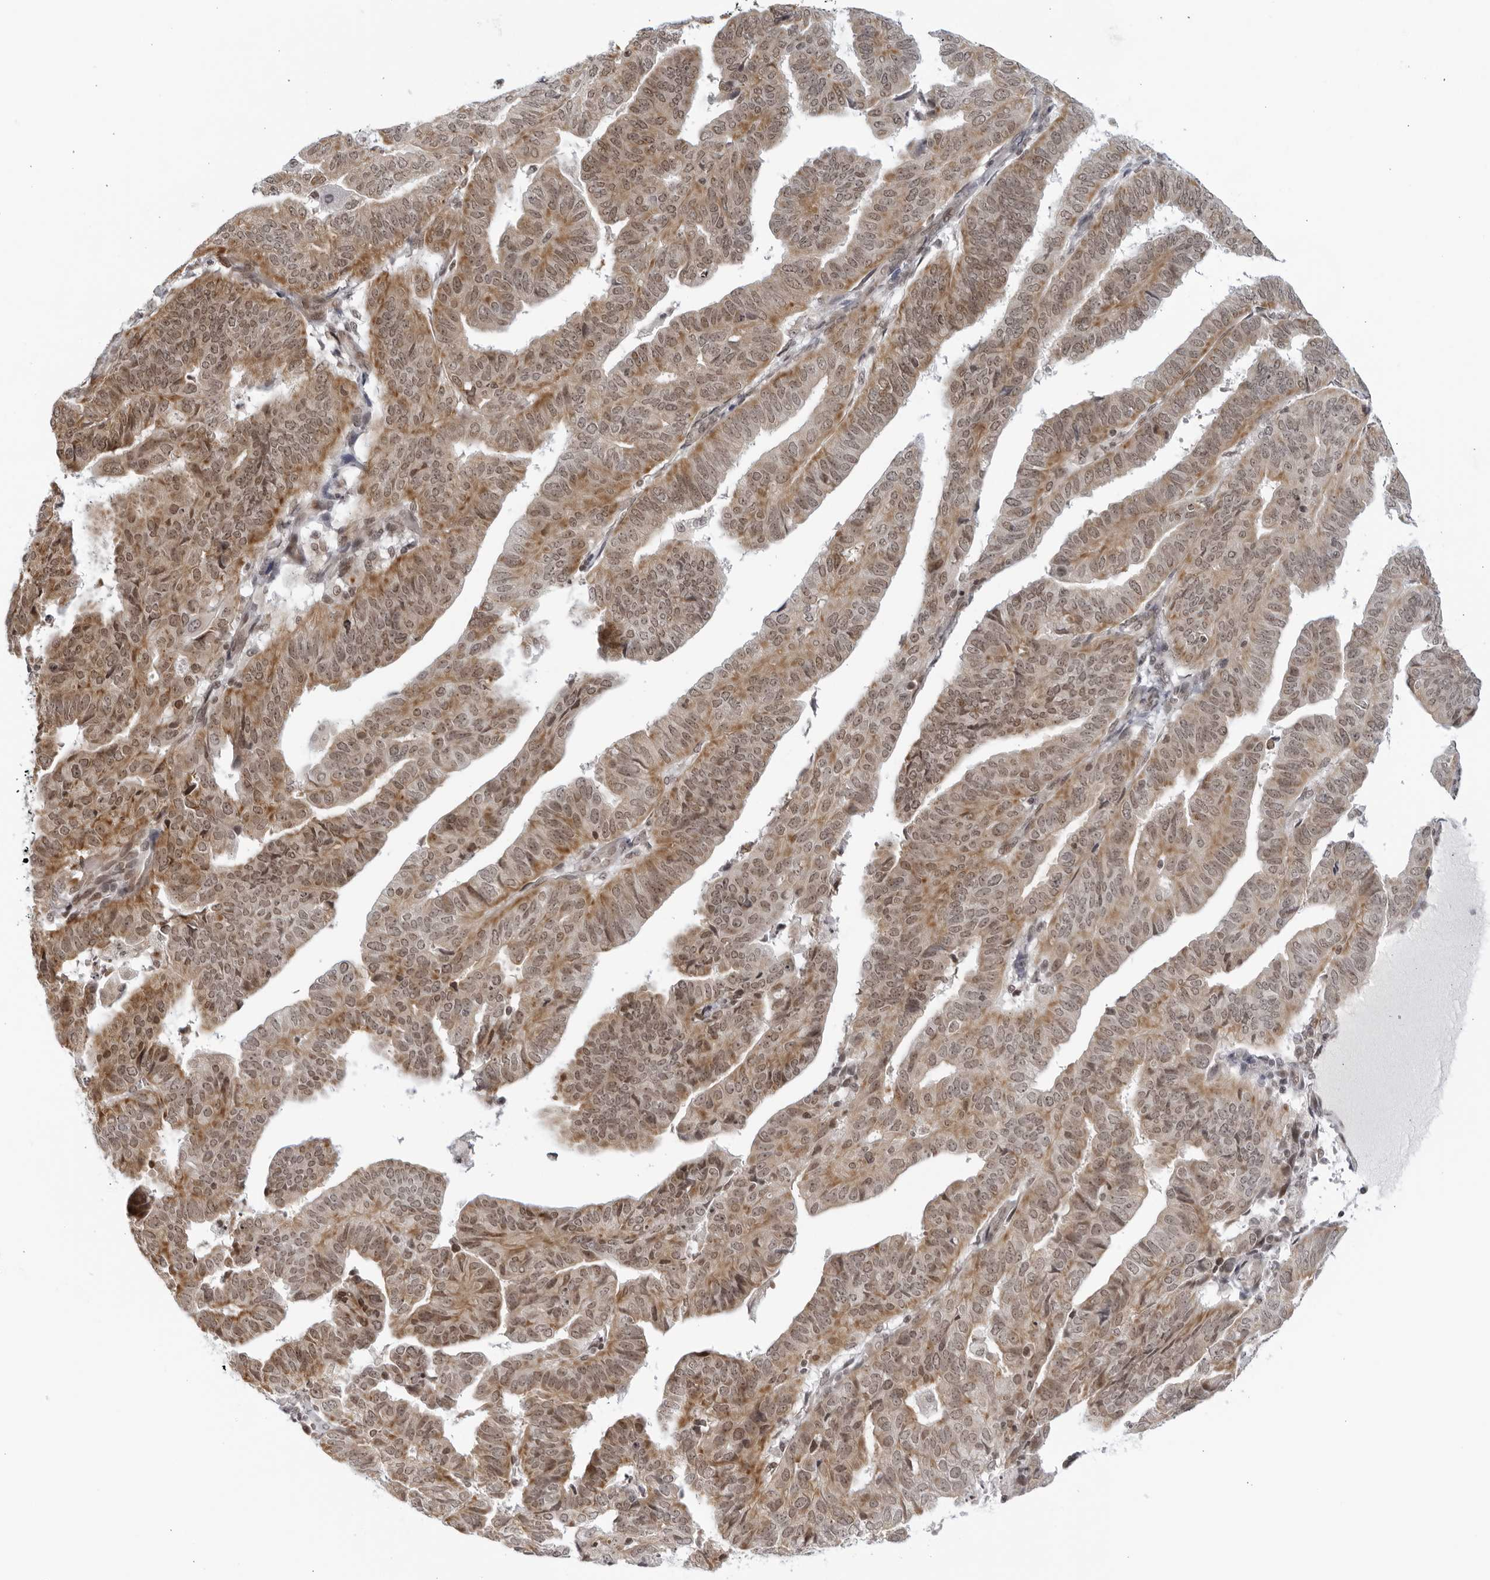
{"staining": {"intensity": "moderate", "quantity": "25%-75%", "location": "cytoplasmic/membranous,nuclear"}, "tissue": "endometrial cancer", "cell_type": "Tumor cells", "image_type": "cancer", "snomed": [{"axis": "morphology", "description": "Adenocarcinoma, NOS"}, {"axis": "topography", "description": "Endometrium"}], "caption": "IHC micrograph of endometrial cancer (adenocarcinoma) stained for a protein (brown), which reveals medium levels of moderate cytoplasmic/membranous and nuclear staining in about 25%-75% of tumor cells.", "gene": "RAB11FIP3", "patient": {"sex": "female", "age": 51}}